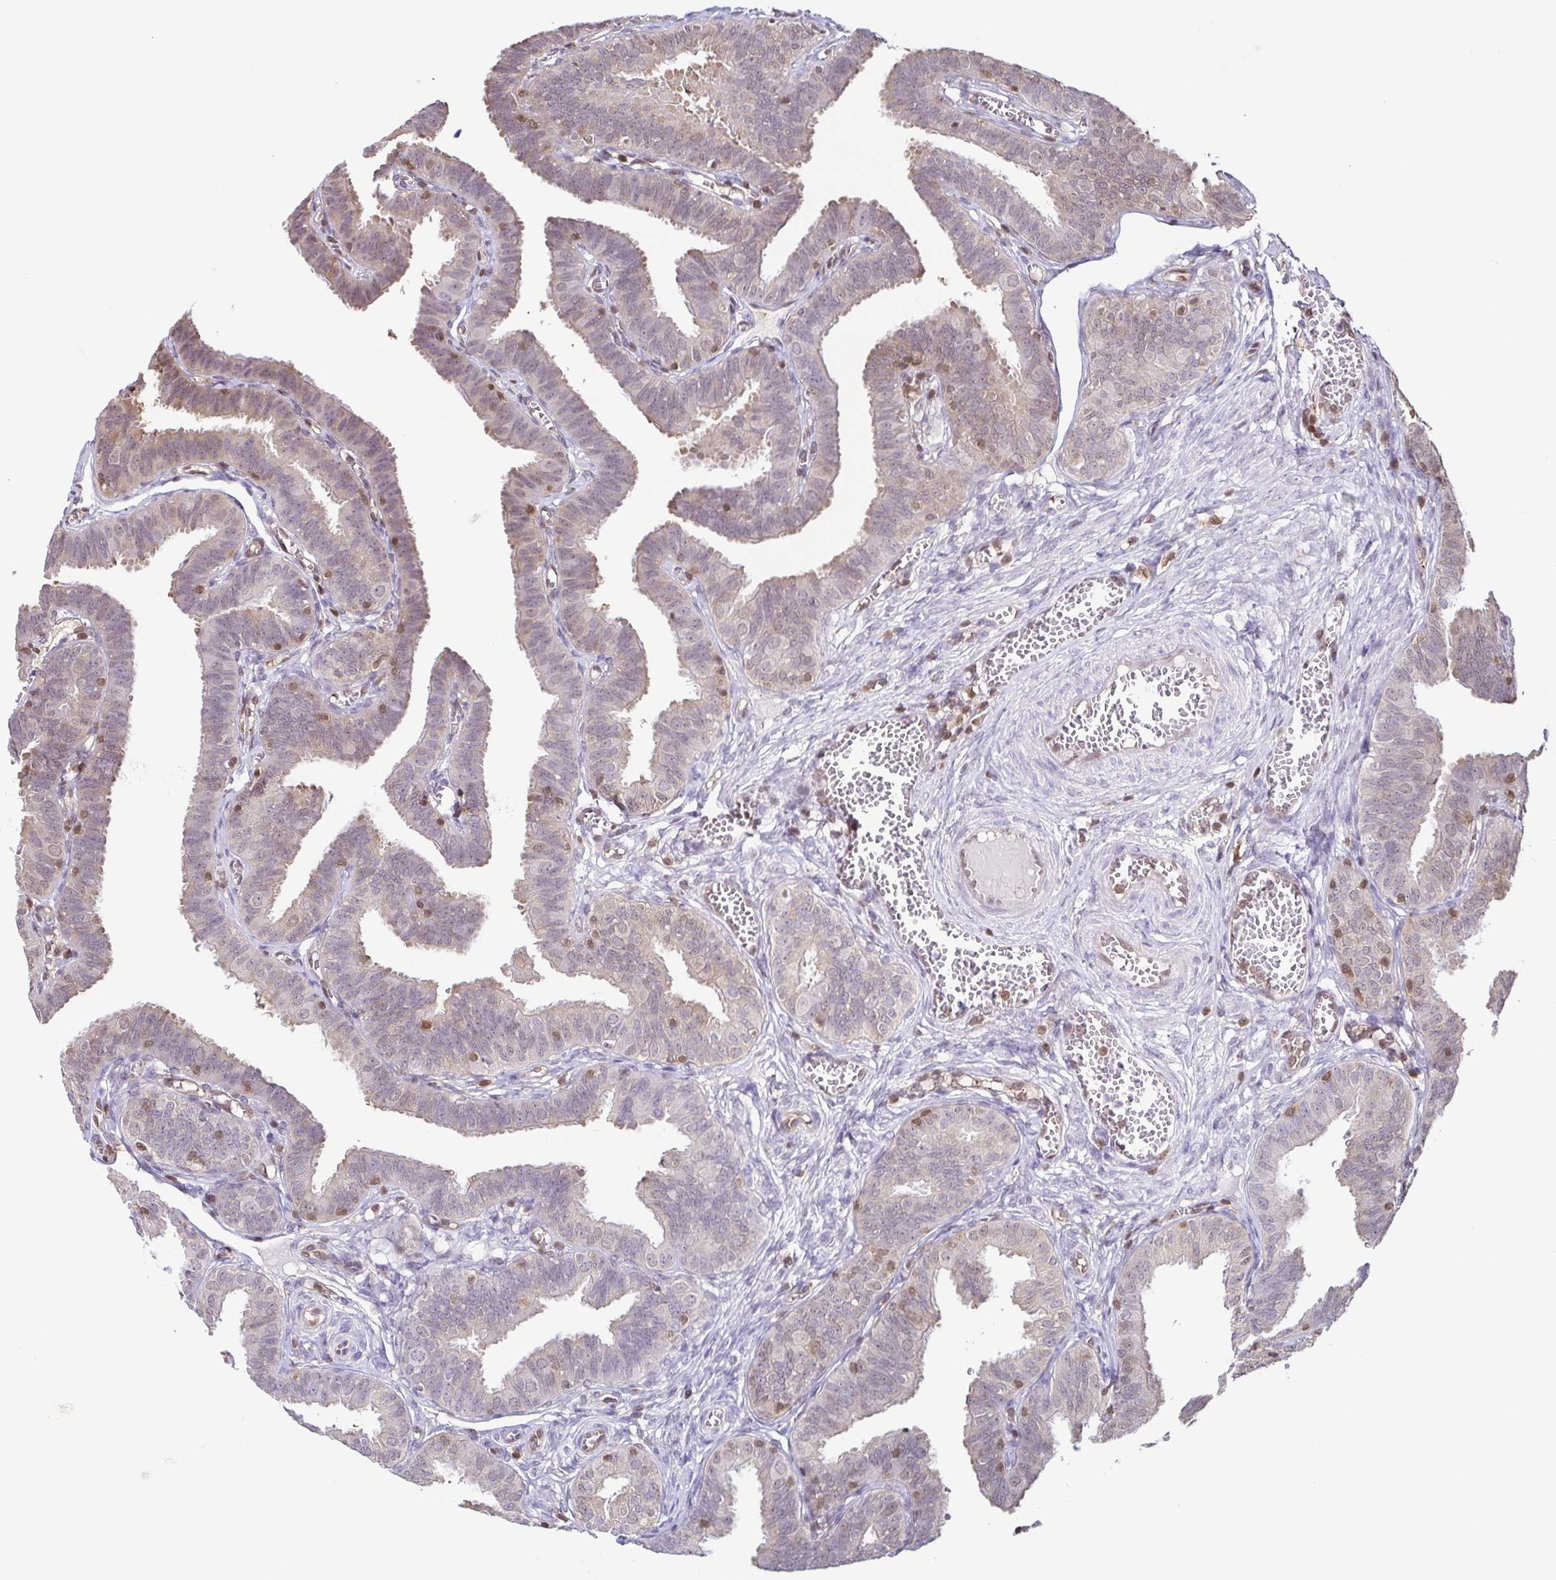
{"staining": {"intensity": "weak", "quantity": "<25%", "location": "nuclear"}, "tissue": "fallopian tube", "cell_type": "Glandular cells", "image_type": "normal", "snomed": [{"axis": "morphology", "description": "Normal tissue, NOS"}, {"axis": "topography", "description": "Fallopian tube"}], "caption": "High power microscopy micrograph of an immunohistochemistry (IHC) image of benign fallopian tube, revealing no significant staining in glandular cells.", "gene": "PSMB9", "patient": {"sex": "female", "age": 25}}